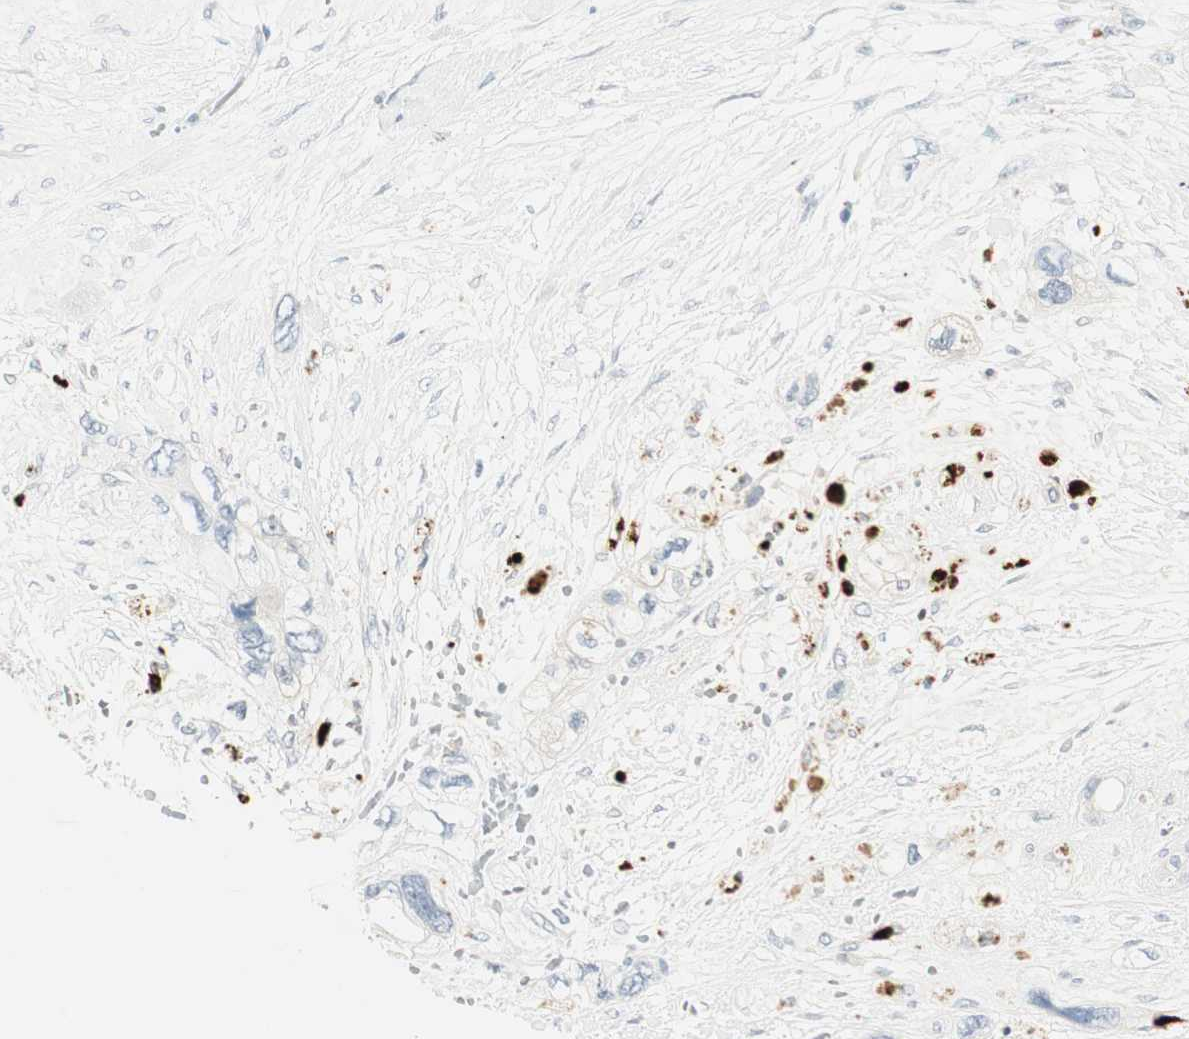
{"staining": {"intensity": "negative", "quantity": "none", "location": "none"}, "tissue": "pancreatic cancer", "cell_type": "Tumor cells", "image_type": "cancer", "snomed": [{"axis": "morphology", "description": "Adenocarcinoma, NOS"}, {"axis": "topography", "description": "Pancreas"}], "caption": "DAB immunohistochemical staining of pancreatic adenocarcinoma displays no significant positivity in tumor cells.", "gene": "PRTN3", "patient": {"sex": "male", "age": 46}}